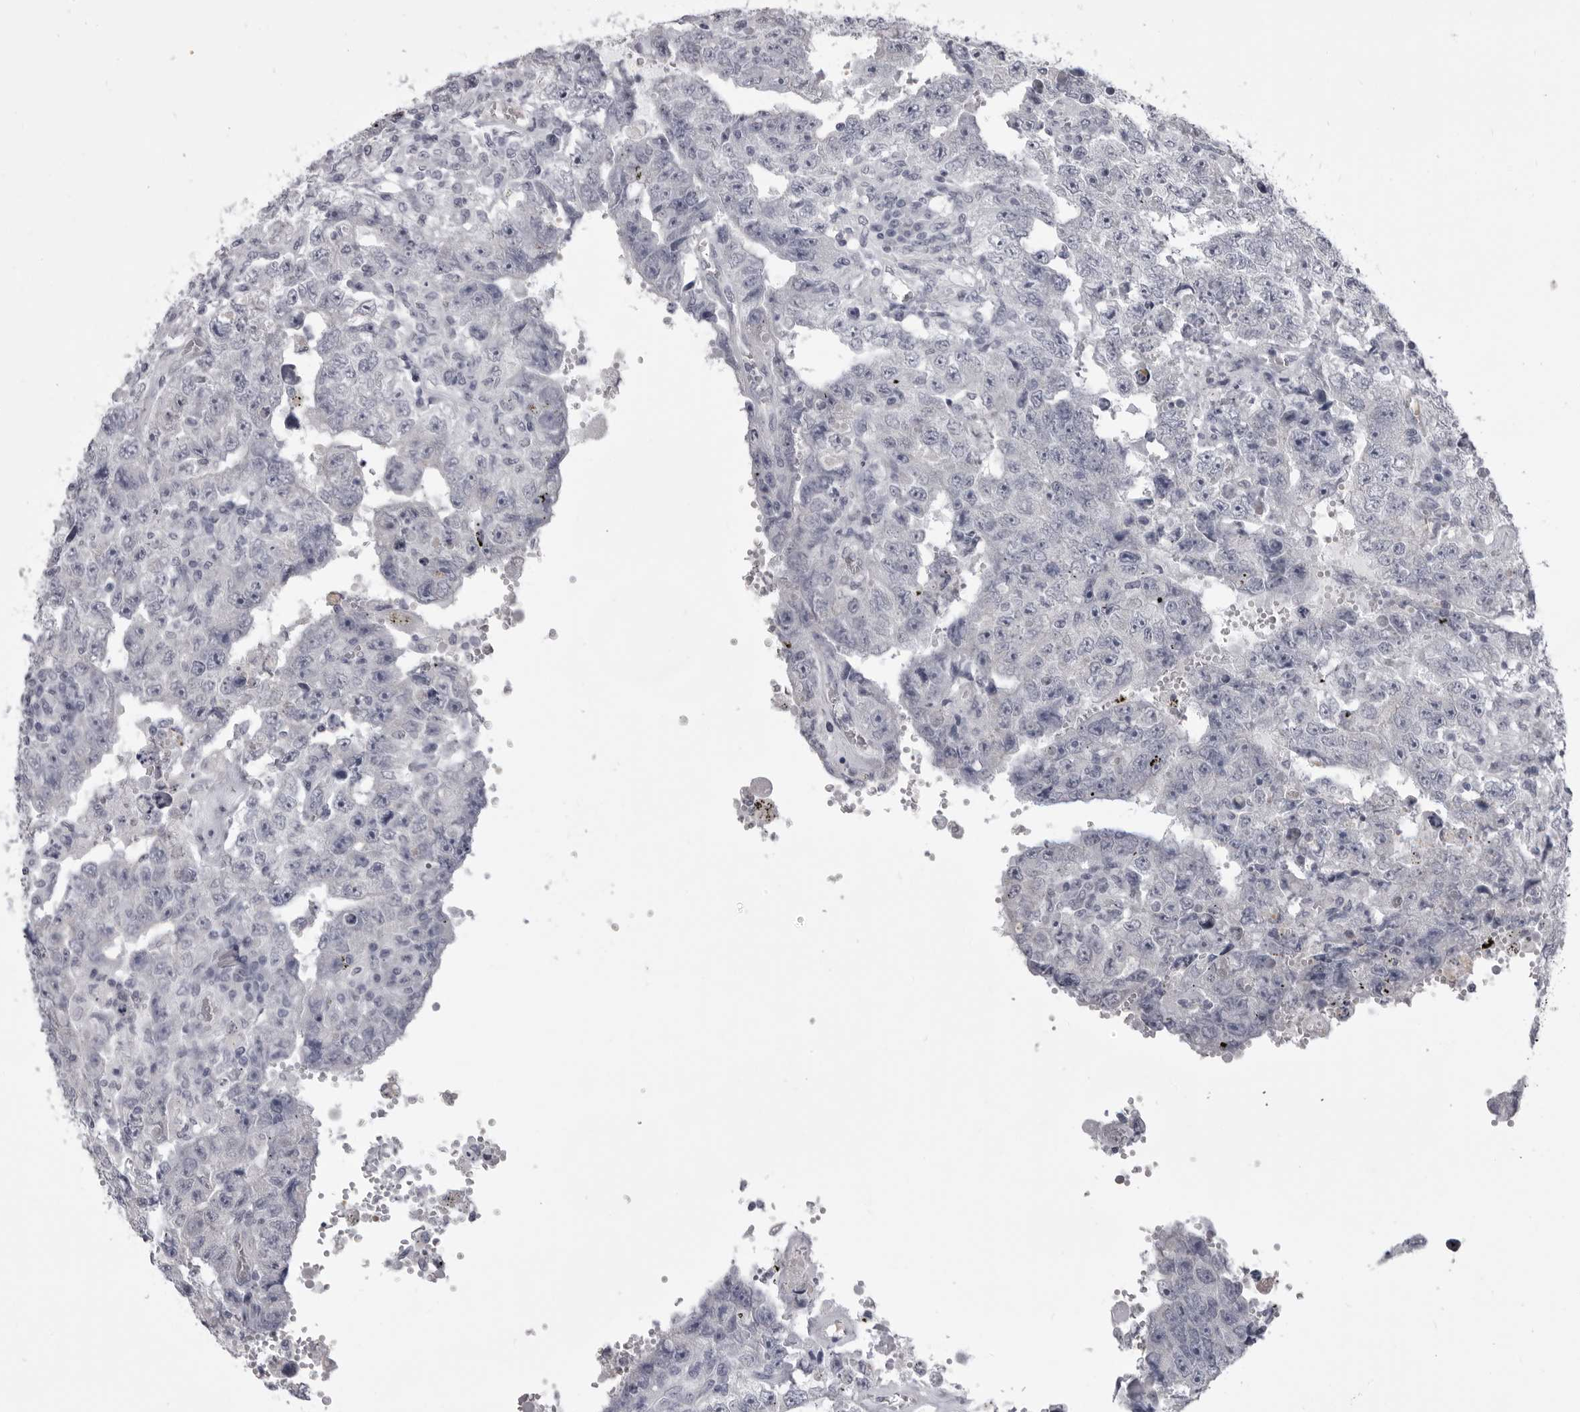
{"staining": {"intensity": "negative", "quantity": "none", "location": "none"}, "tissue": "testis cancer", "cell_type": "Tumor cells", "image_type": "cancer", "snomed": [{"axis": "morphology", "description": "Carcinoma, Embryonal, NOS"}, {"axis": "topography", "description": "Testis"}], "caption": "A photomicrograph of human testis embryonal carcinoma is negative for staining in tumor cells.", "gene": "EPHA10", "patient": {"sex": "male", "age": 26}}